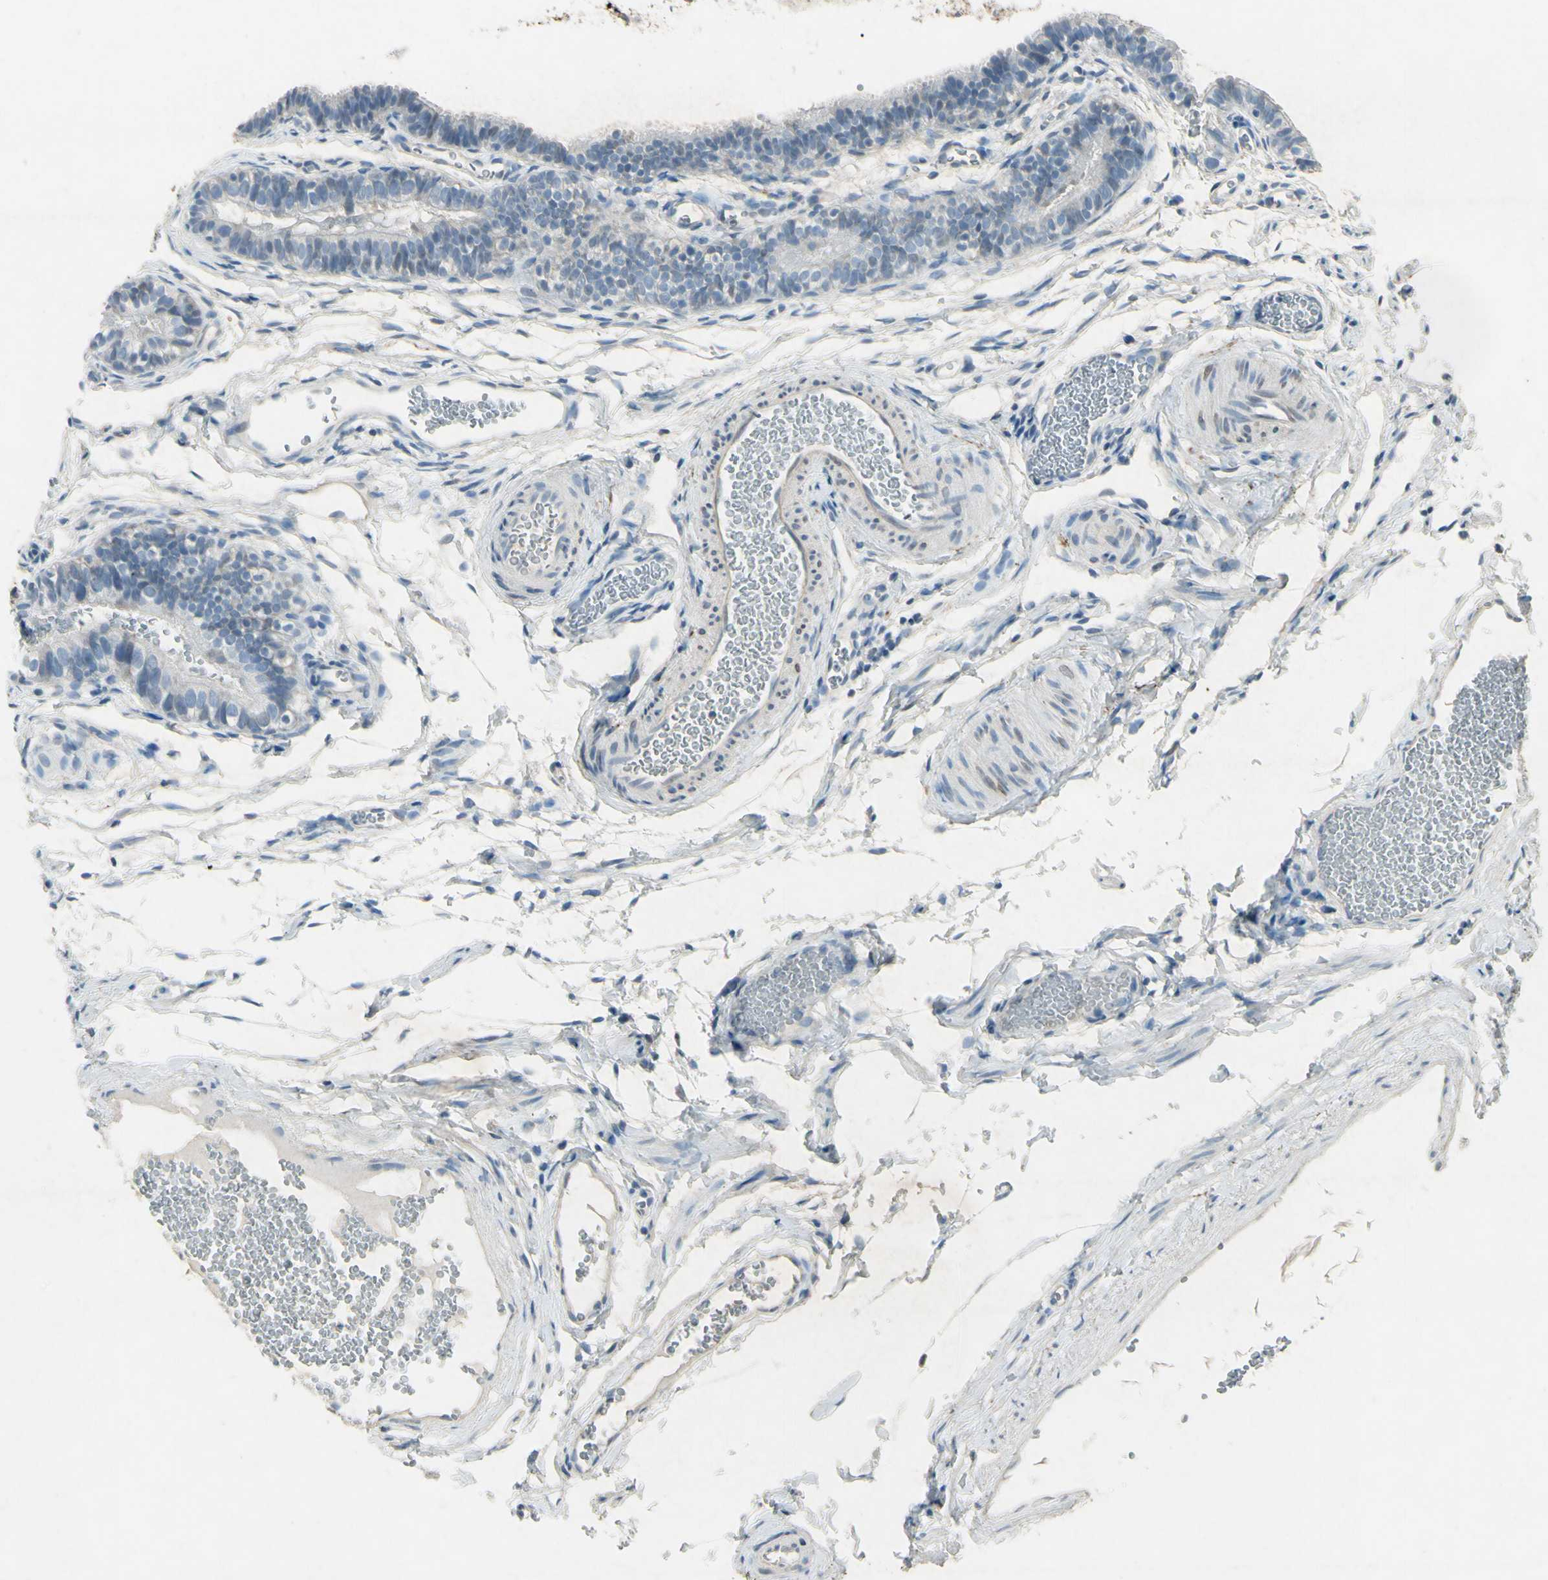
{"staining": {"intensity": "negative", "quantity": "none", "location": "none"}, "tissue": "fallopian tube", "cell_type": "Glandular cells", "image_type": "normal", "snomed": [{"axis": "morphology", "description": "Normal tissue, NOS"}, {"axis": "topography", "description": "Fallopian tube"}, {"axis": "topography", "description": "Placenta"}], "caption": "Human fallopian tube stained for a protein using immunohistochemistry demonstrates no expression in glandular cells.", "gene": "SNAP91", "patient": {"sex": "female", "age": 34}}